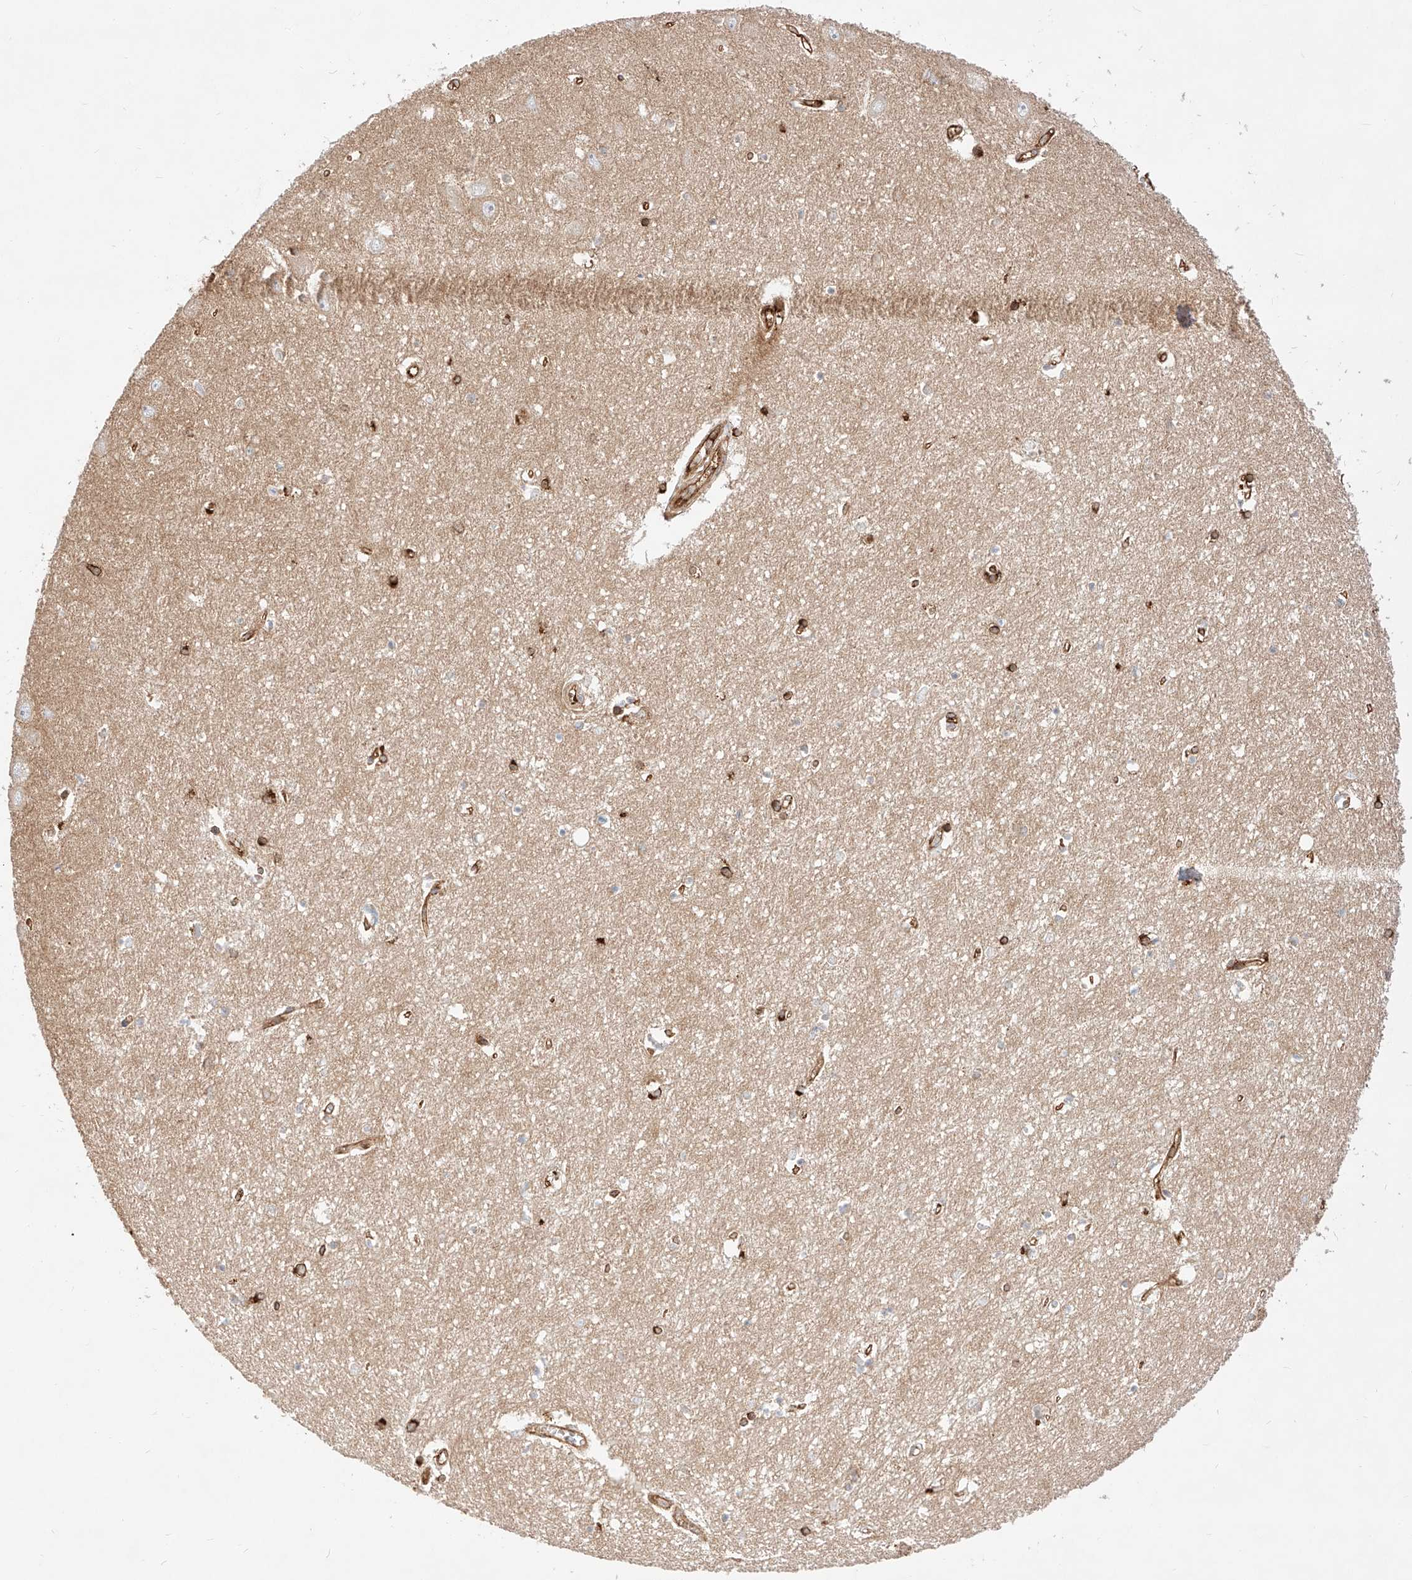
{"staining": {"intensity": "strong", "quantity": "<25%", "location": "cytoplasmic/membranous"}, "tissue": "hippocampus", "cell_type": "Glial cells", "image_type": "normal", "snomed": [{"axis": "morphology", "description": "Normal tissue, NOS"}, {"axis": "topography", "description": "Hippocampus"}], "caption": "DAB immunohistochemical staining of benign hippocampus shows strong cytoplasmic/membranous protein positivity in approximately <25% of glial cells.", "gene": "CSGALNACT2", "patient": {"sex": "female", "age": 64}}